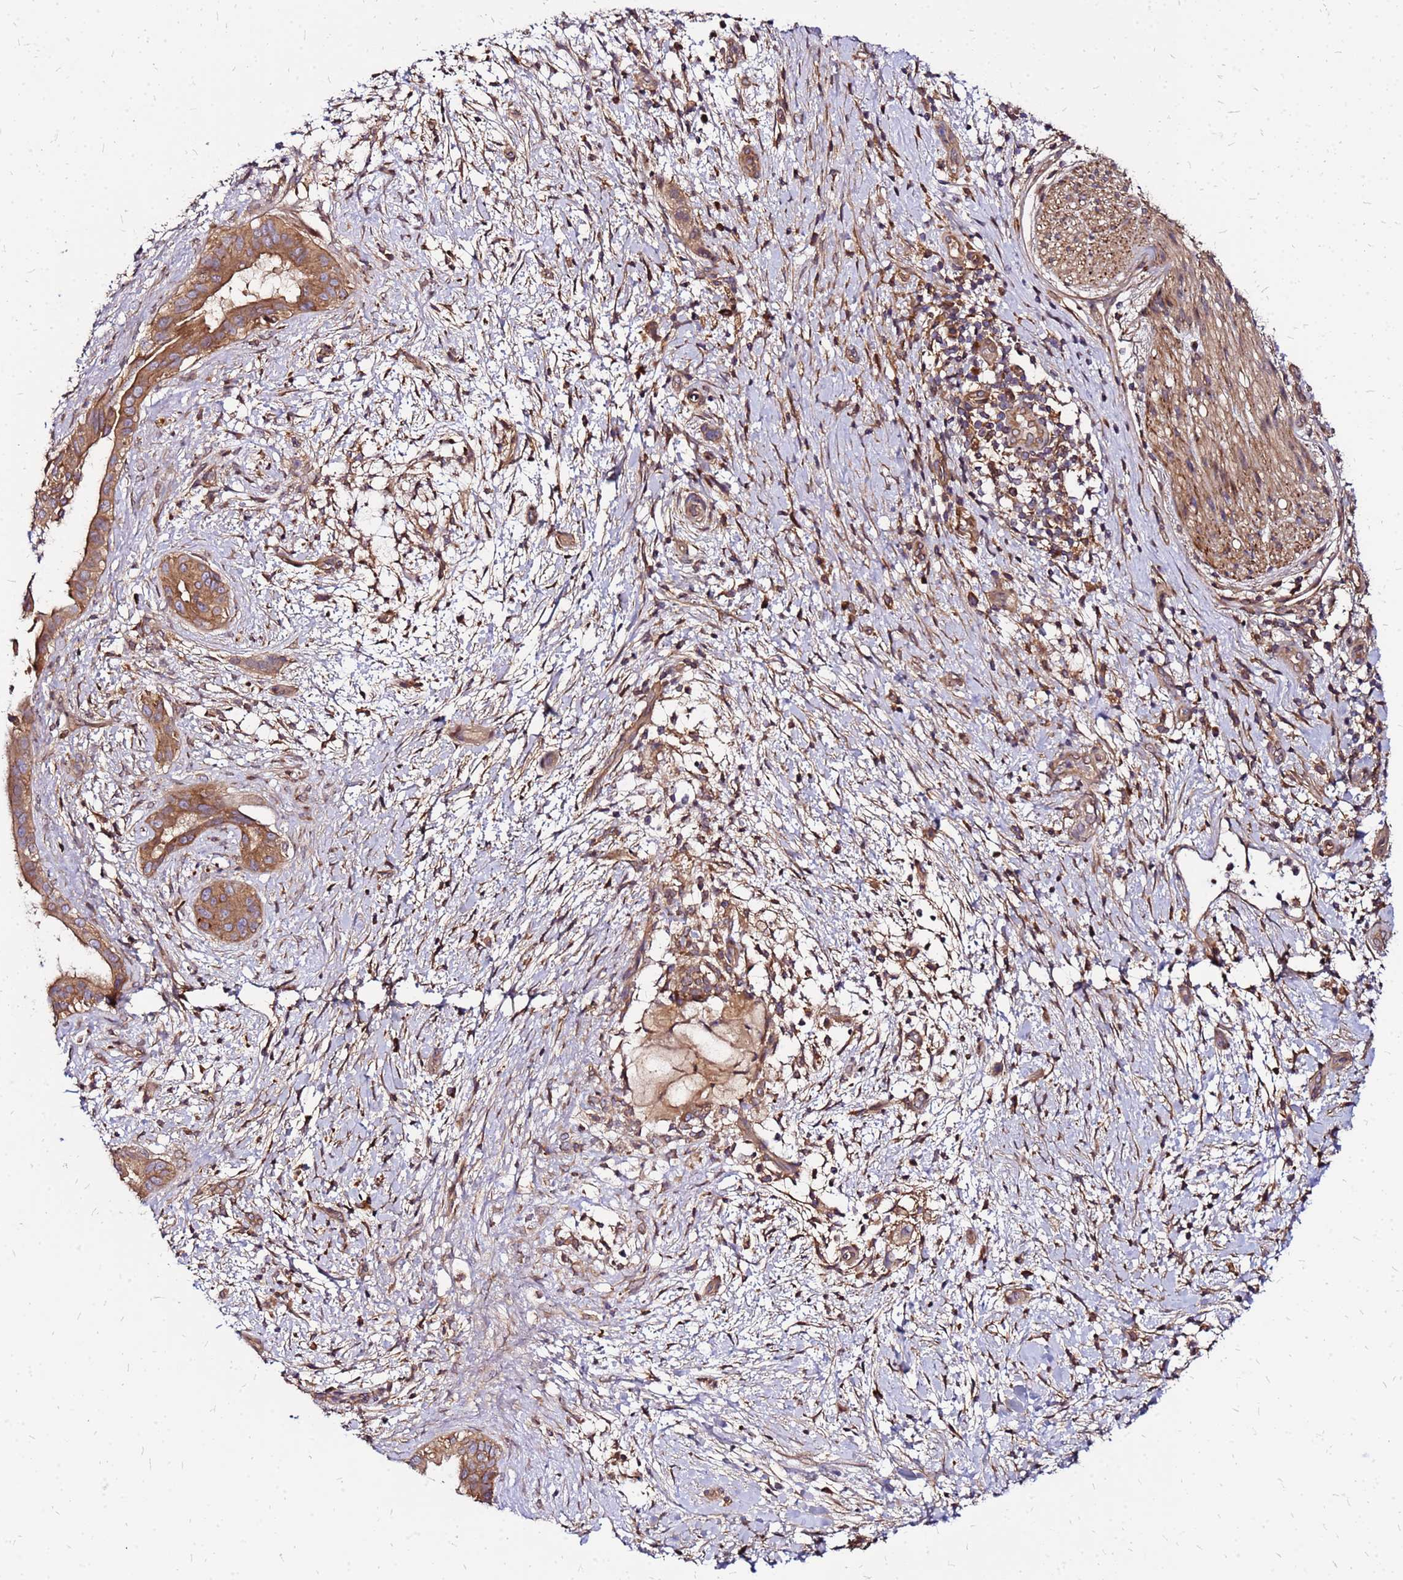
{"staining": {"intensity": "moderate", "quantity": "<25%", "location": "cytoplasmic/membranous"}, "tissue": "pancreatic cancer", "cell_type": "Tumor cells", "image_type": "cancer", "snomed": [{"axis": "morphology", "description": "Adenocarcinoma, NOS"}, {"axis": "topography", "description": "Pancreas"}], "caption": "Adenocarcinoma (pancreatic) stained with immunohistochemistry shows moderate cytoplasmic/membranous expression in about <25% of tumor cells. (brown staining indicates protein expression, while blue staining denotes nuclei).", "gene": "CYBC1", "patient": {"sex": "female", "age": 61}}